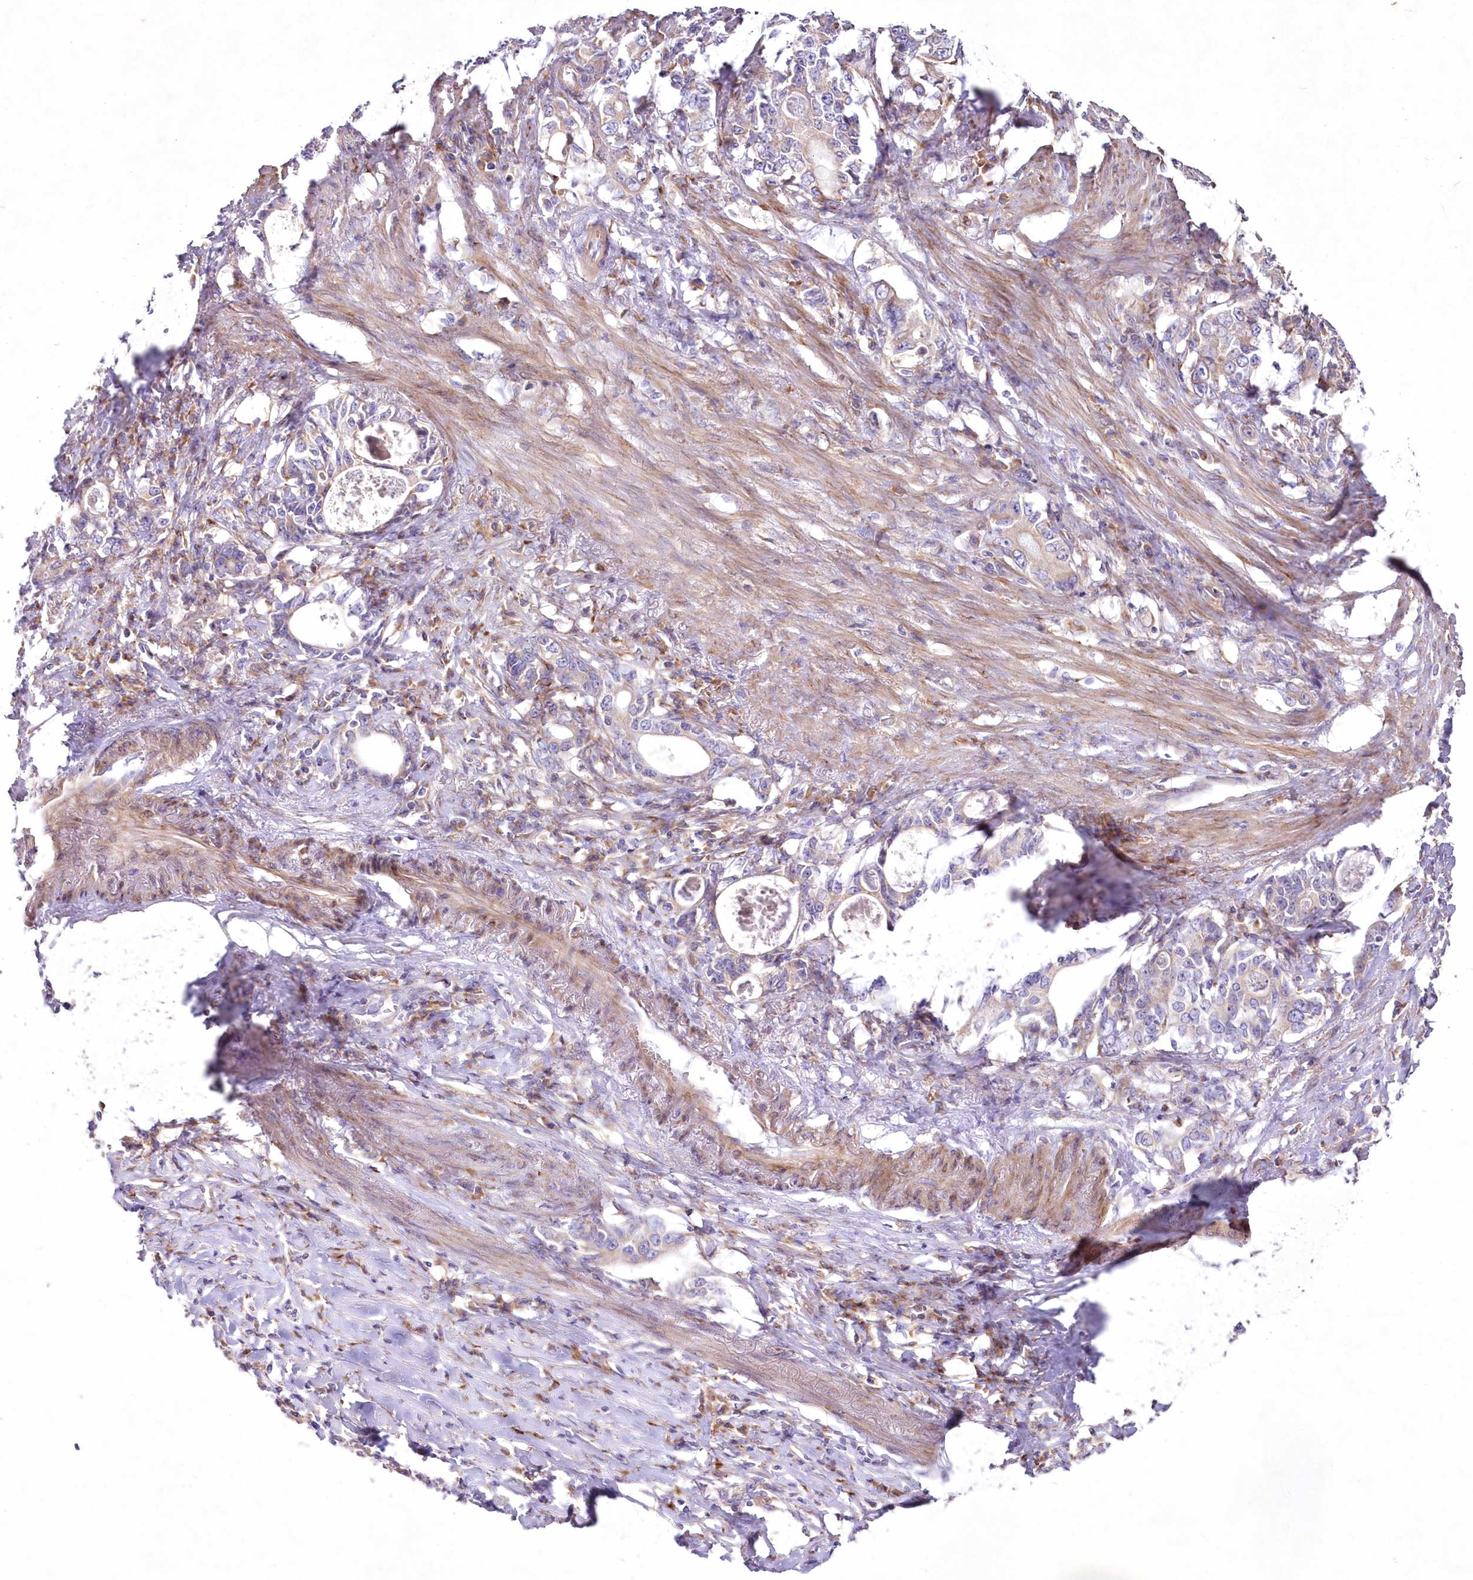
{"staining": {"intensity": "weak", "quantity": "25%-75%", "location": "cytoplasmic/membranous"}, "tissue": "stomach cancer", "cell_type": "Tumor cells", "image_type": "cancer", "snomed": [{"axis": "morphology", "description": "Adenocarcinoma, NOS"}, {"axis": "topography", "description": "Stomach, lower"}], "caption": "Tumor cells demonstrate weak cytoplasmic/membranous staining in about 25%-75% of cells in stomach cancer.", "gene": "ARFGEF3", "patient": {"sex": "female", "age": 72}}